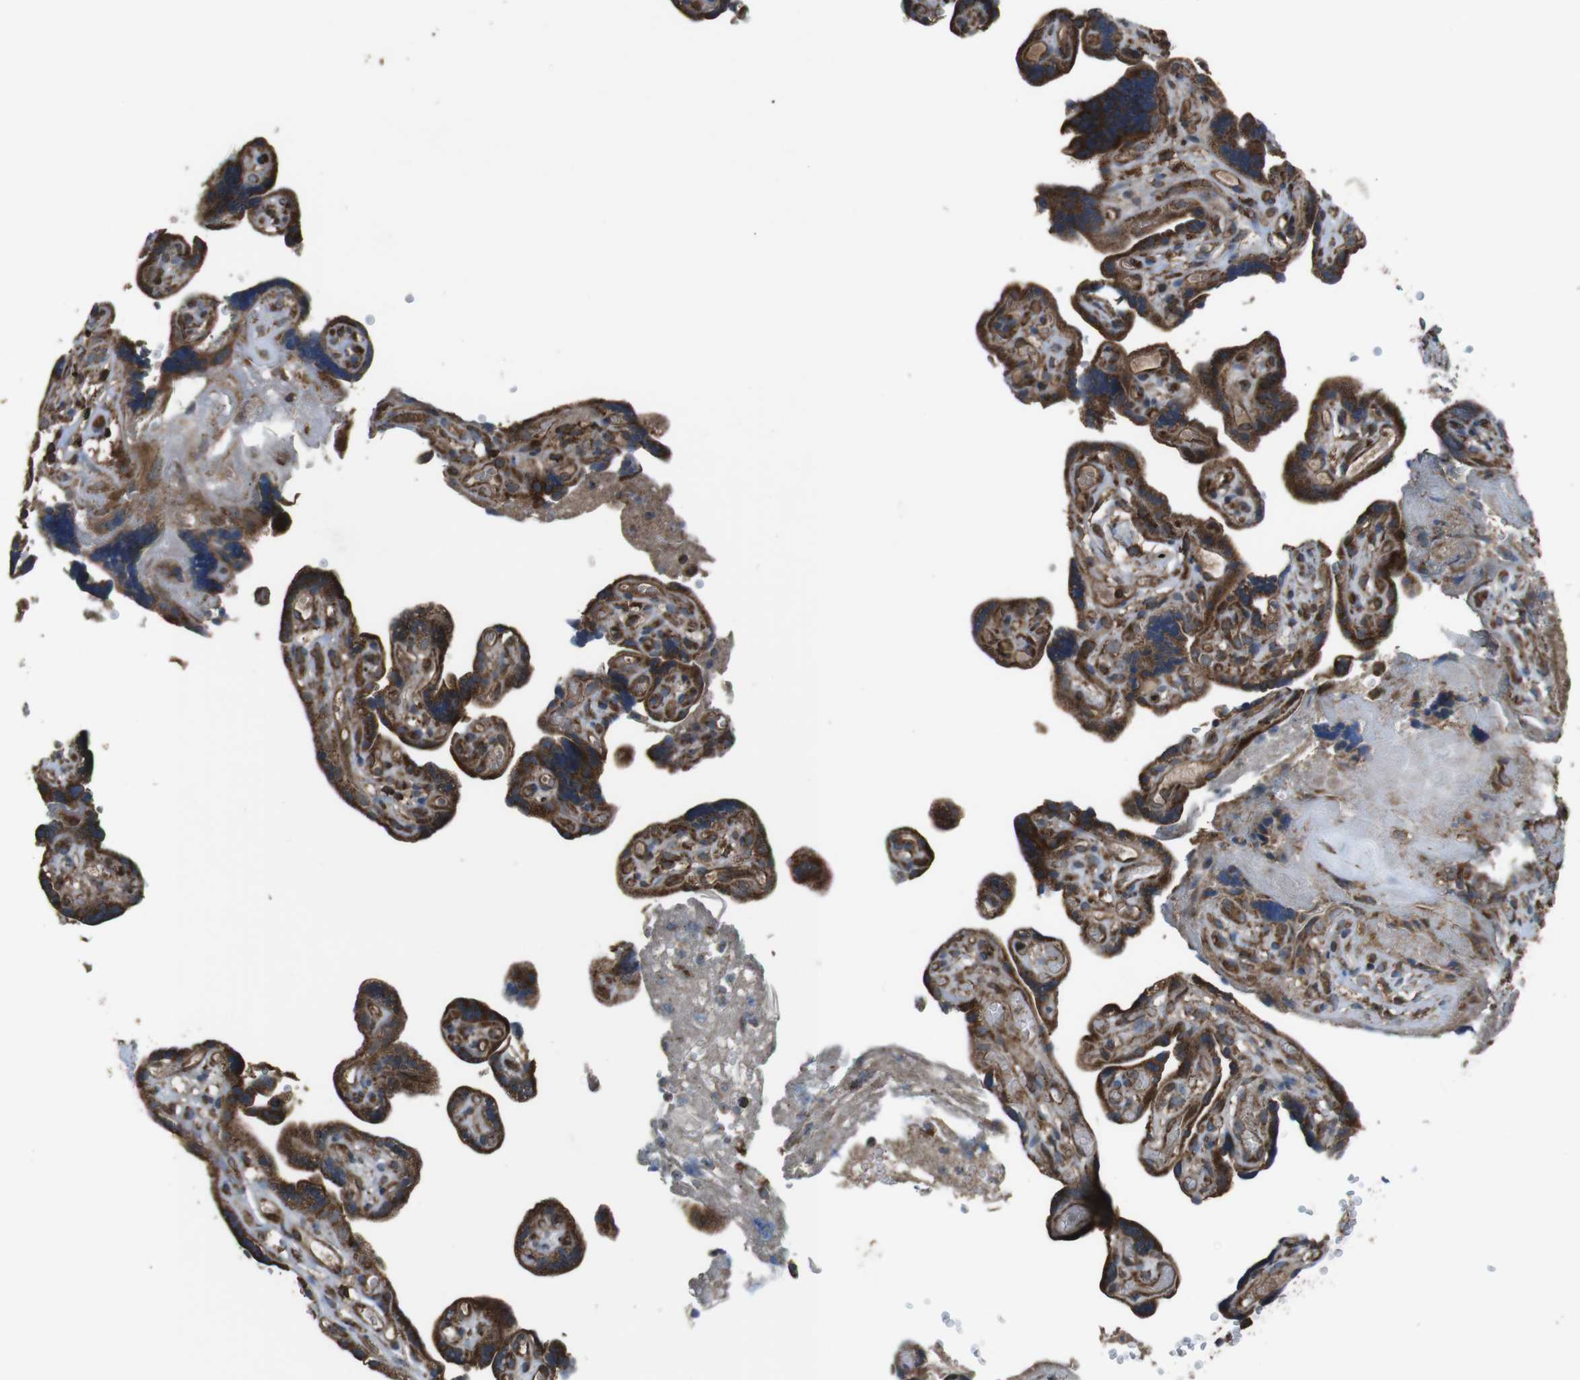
{"staining": {"intensity": "strong", "quantity": ">75%", "location": "cytoplasmic/membranous"}, "tissue": "placenta", "cell_type": "Decidual cells", "image_type": "normal", "snomed": [{"axis": "morphology", "description": "Normal tissue, NOS"}, {"axis": "topography", "description": "Placenta"}], "caption": "IHC of unremarkable placenta demonstrates high levels of strong cytoplasmic/membranous expression in approximately >75% of decidual cells.", "gene": "GIMAP8", "patient": {"sex": "female", "age": 30}}